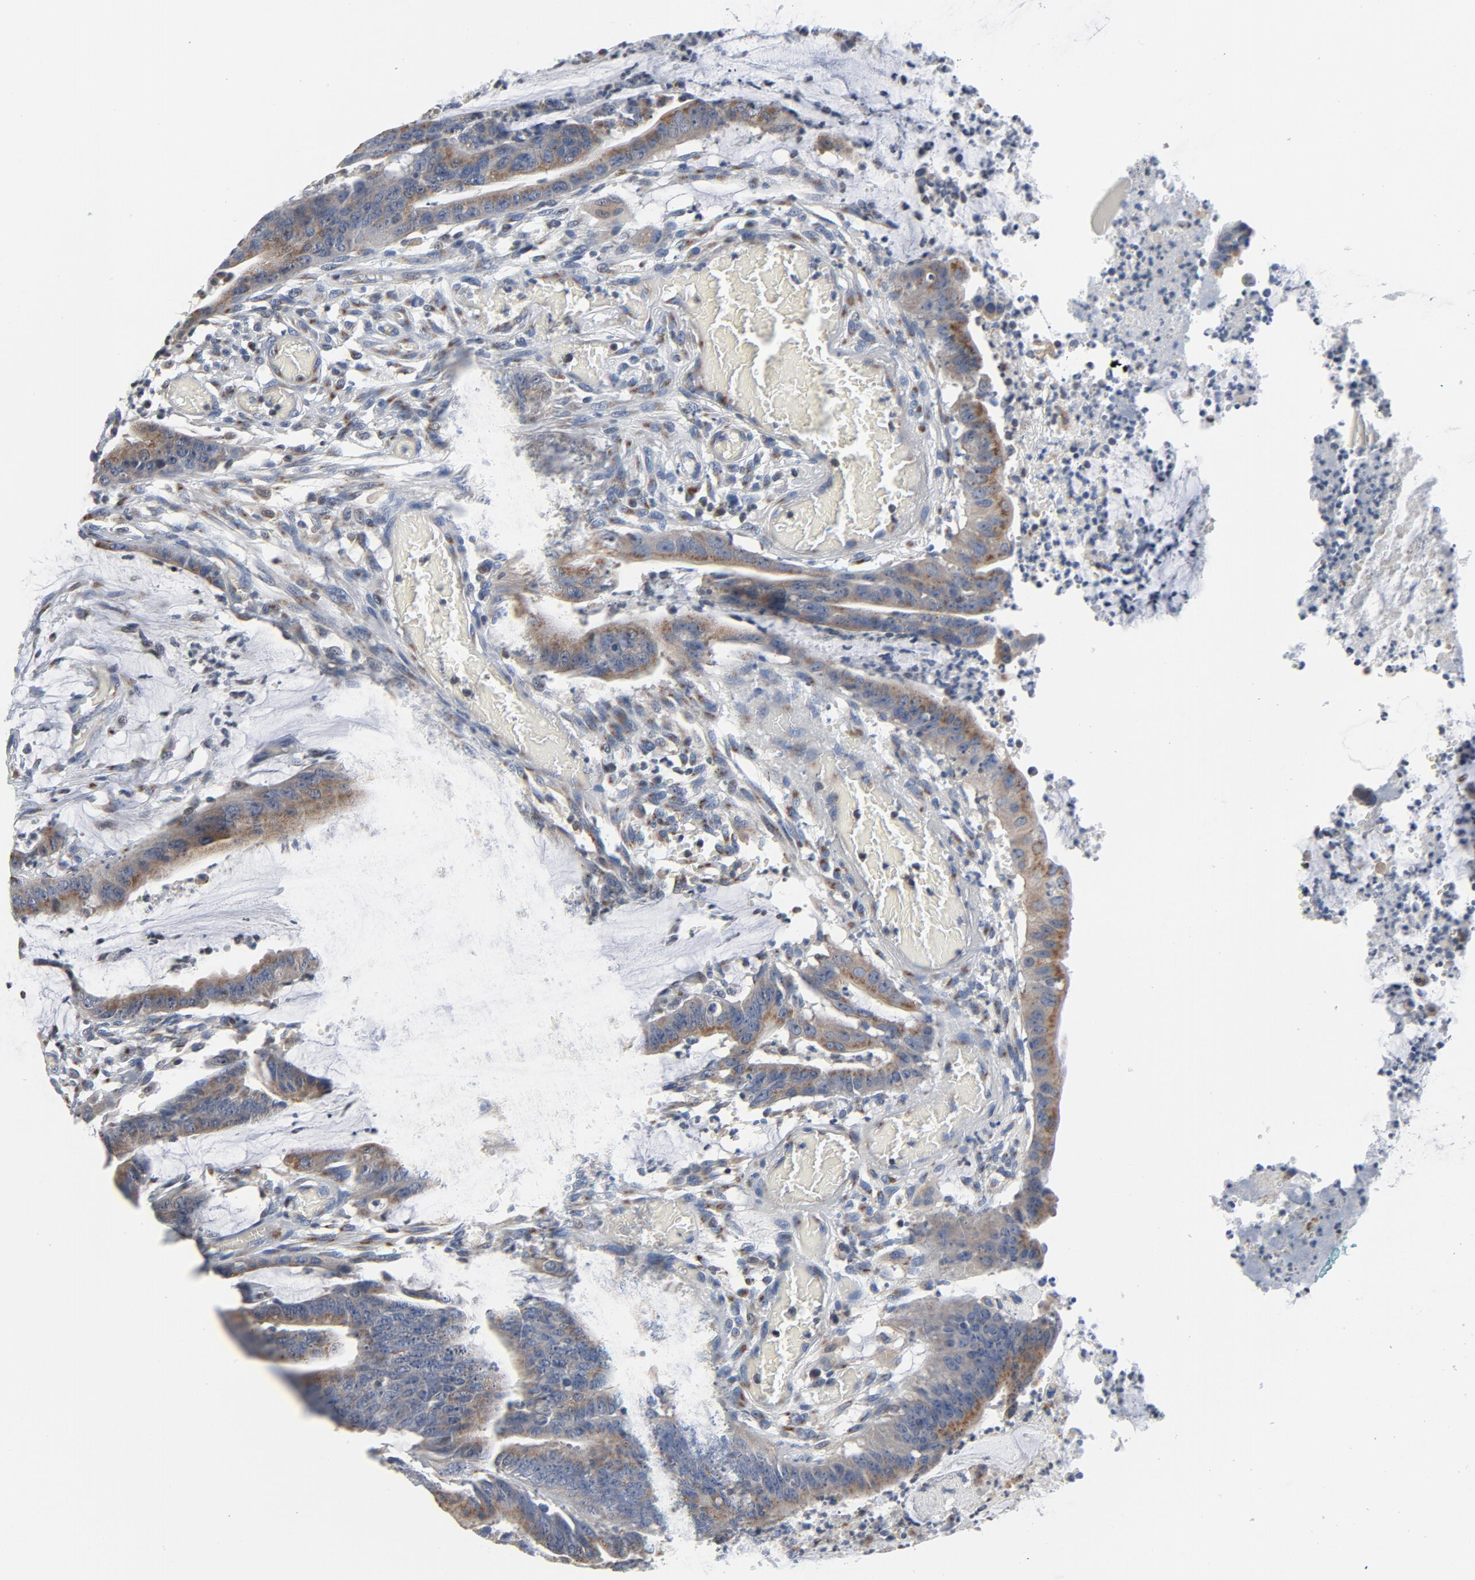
{"staining": {"intensity": "moderate", "quantity": ">75%", "location": "cytoplasmic/membranous"}, "tissue": "colorectal cancer", "cell_type": "Tumor cells", "image_type": "cancer", "snomed": [{"axis": "morphology", "description": "Adenocarcinoma, NOS"}, {"axis": "topography", "description": "Rectum"}], "caption": "A high-resolution image shows immunohistochemistry (IHC) staining of adenocarcinoma (colorectal), which reveals moderate cytoplasmic/membranous staining in approximately >75% of tumor cells.", "gene": "YIPF6", "patient": {"sex": "female", "age": 66}}